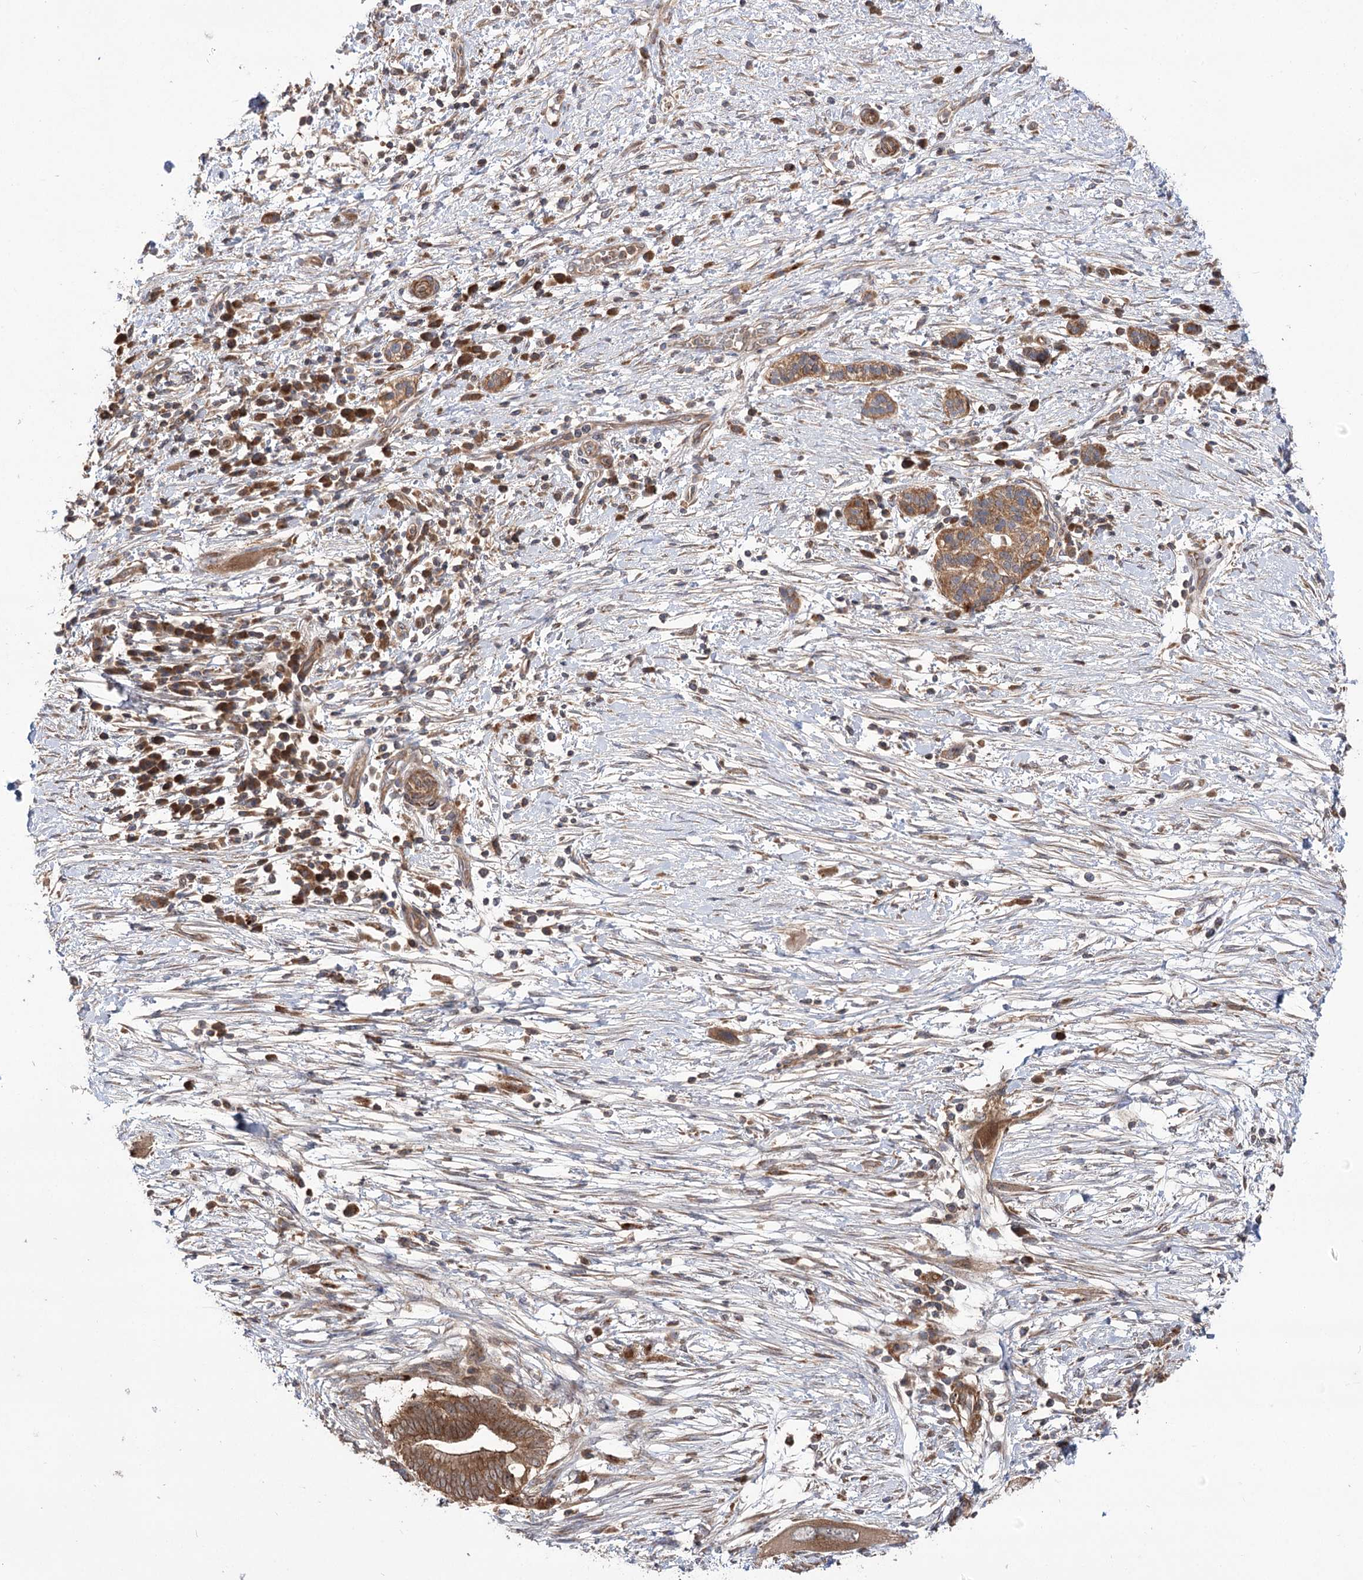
{"staining": {"intensity": "moderate", "quantity": ">75%", "location": "cytoplasmic/membranous"}, "tissue": "pancreatic cancer", "cell_type": "Tumor cells", "image_type": "cancer", "snomed": [{"axis": "morphology", "description": "Adenocarcinoma, NOS"}, {"axis": "topography", "description": "Pancreas"}], "caption": "Immunohistochemical staining of adenocarcinoma (pancreatic) displays moderate cytoplasmic/membranous protein expression in approximately >75% of tumor cells.", "gene": "VPS37B", "patient": {"sex": "male", "age": 68}}